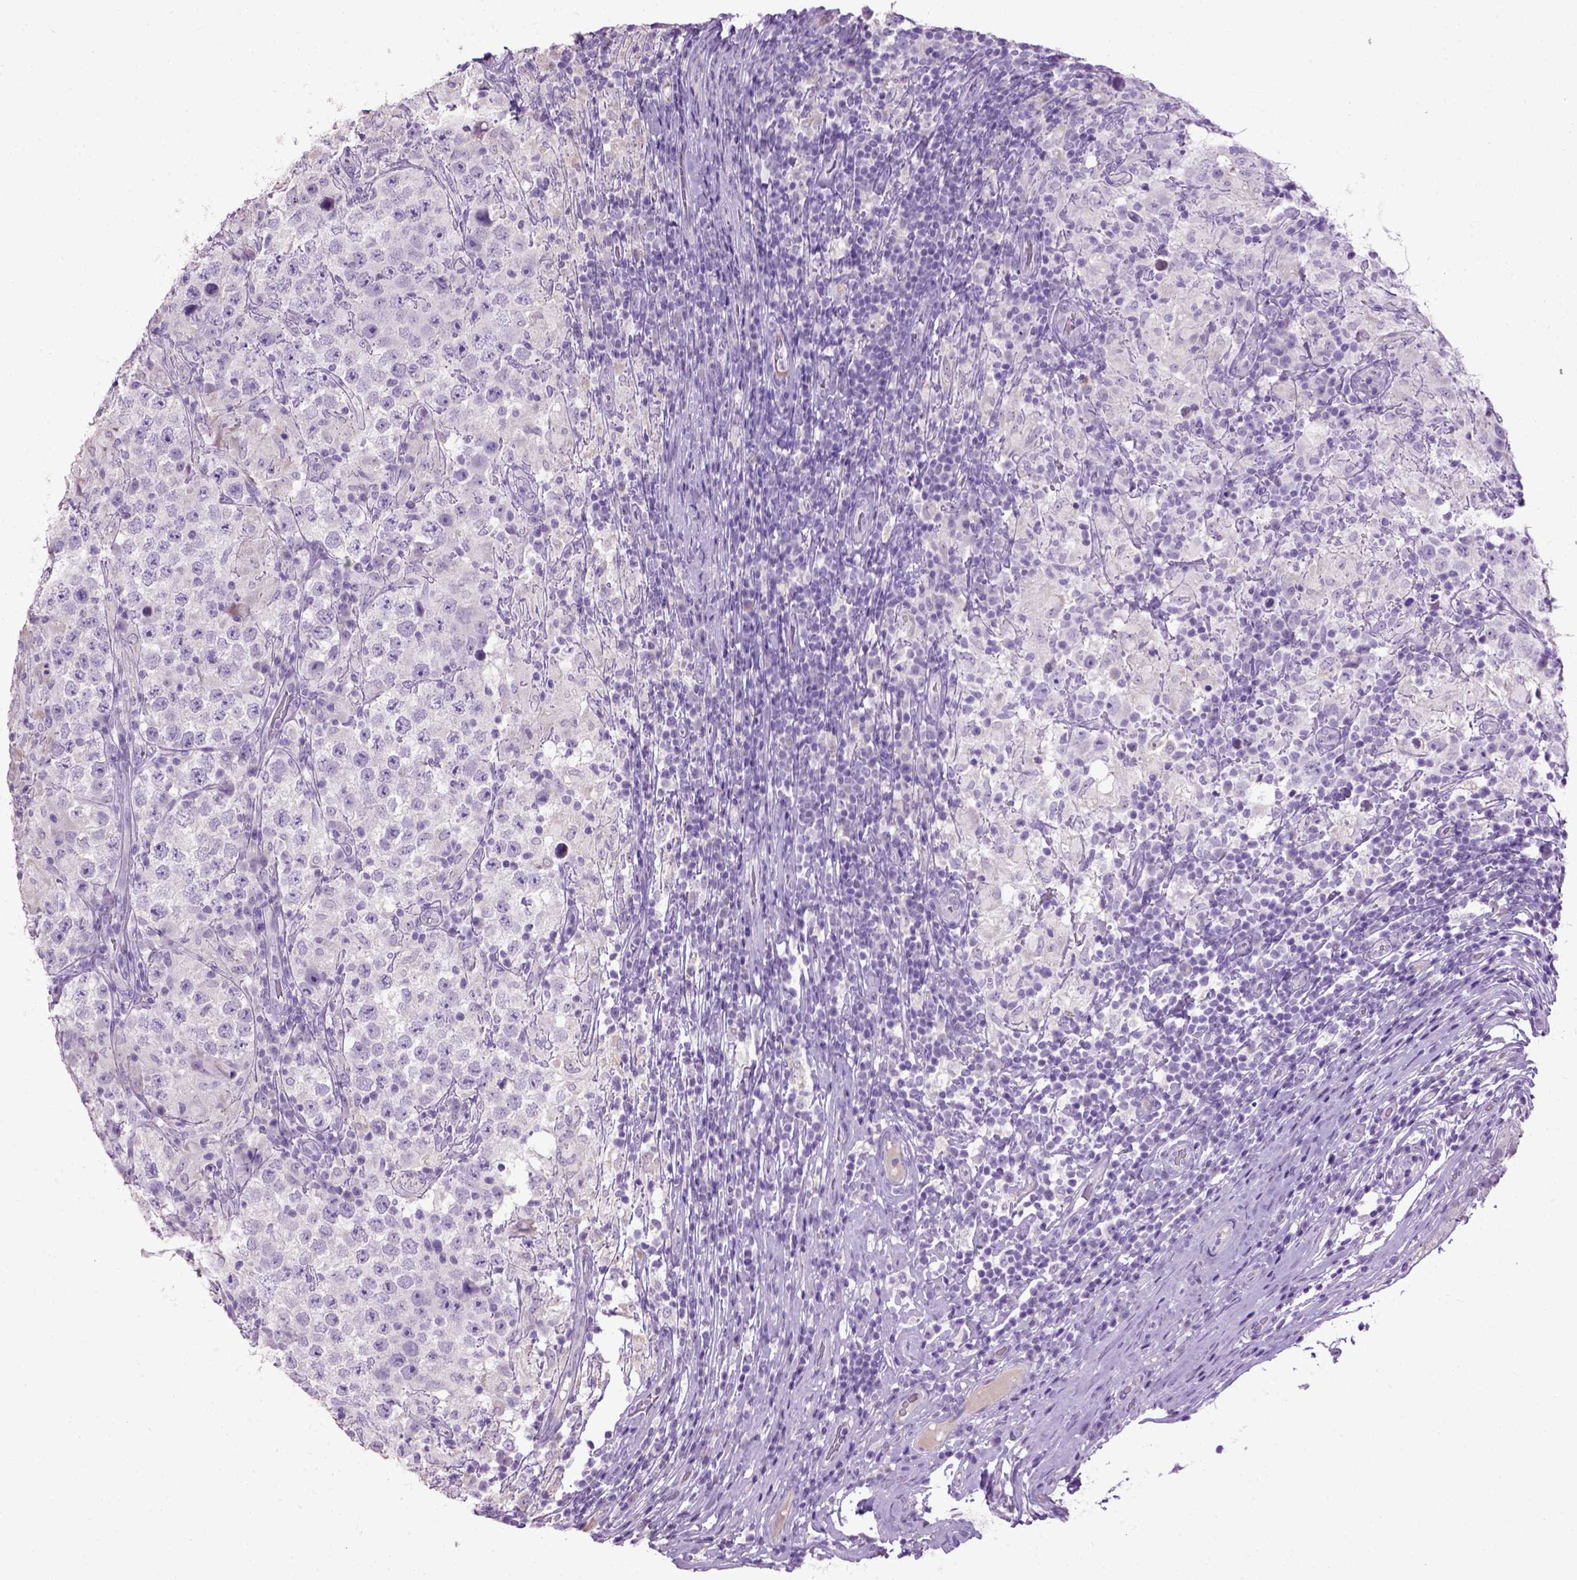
{"staining": {"intensity": "negative", "quantity": "none", "location": "none"}, "tissue": "testis cancer", "cell_type": "Tumor cells", "image_type": "cancer", "snomed": [{"axis": "morphology", "description": "Seminoma, NOS"}, {"axis": "morphology", "description": "Carcinoma, Embryonal, NOS"}, {"axis": "topography", "description": "Testis"}], "caption": "Protein analysis of testis cancer (embryonal carcinoma) reveals no significant positivity in tumor cells.", "gene": "CYP24A1", "patient": {"sex": "male", "age": 41}}